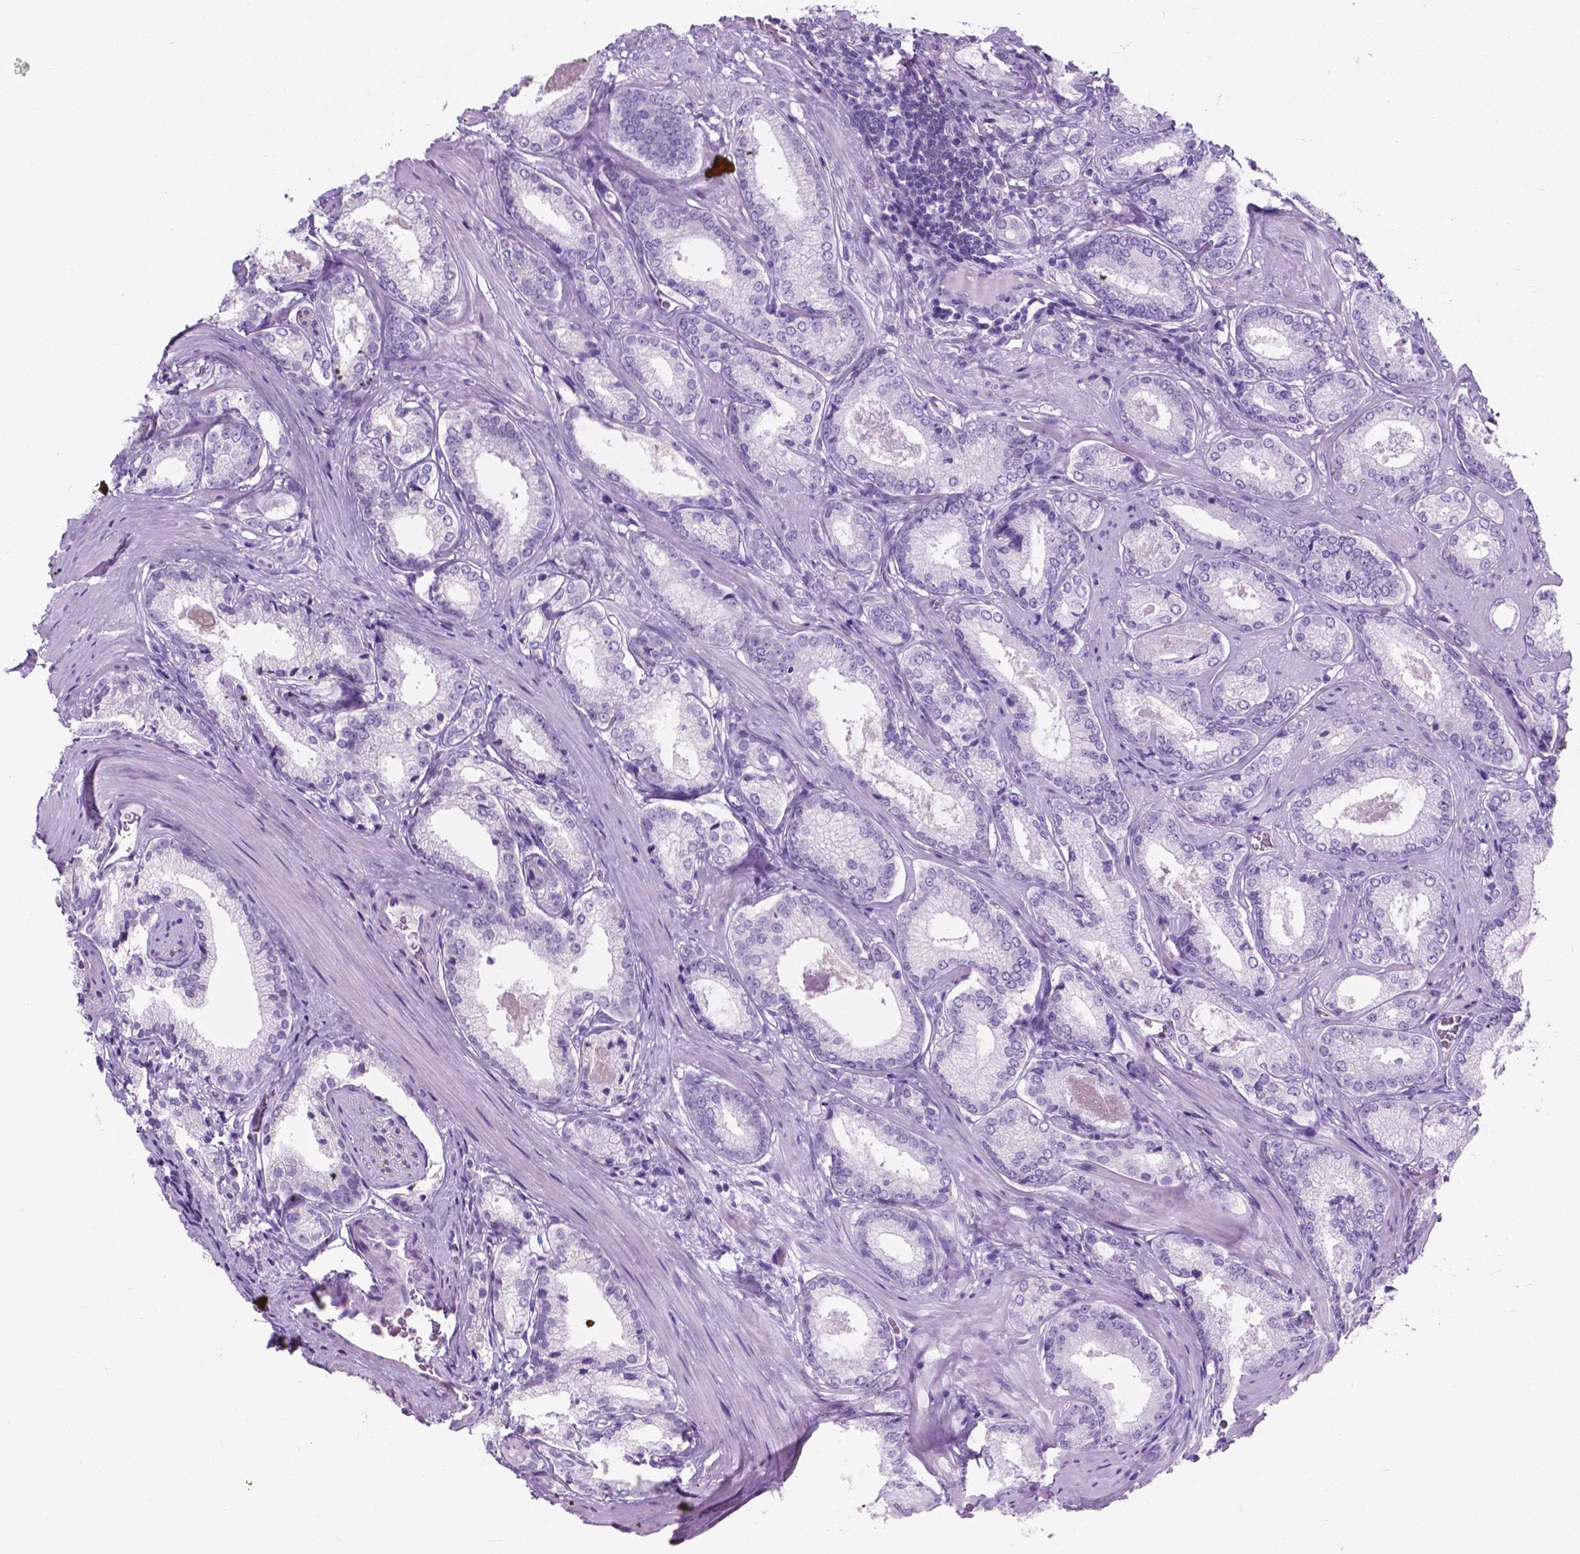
{"staining": {"intensity": "negative", "quantity": "none", "location": "none"}, "tissue": "prostate cancer", "cell_type": "Tumor cells", "image_type": "cancer", "snomed": [{"axis": "morphology", "description": "Adenocarcinoma, Low grade"}, {"axis": "topography", "description": "Prostate"}], "caption": "A micrograph of prostate cancer stained for a protein exhibits no brown staining in tumor cells. The staining was performed using DAB (3,3'-diaminobenzidine) to visualize the protein expression in brown, while the nuclei were stained in blue with hematoxylin (Magnification: 20x).", "gene": "KIAA0040", "patient": {"sex": "male", "age": 56}}